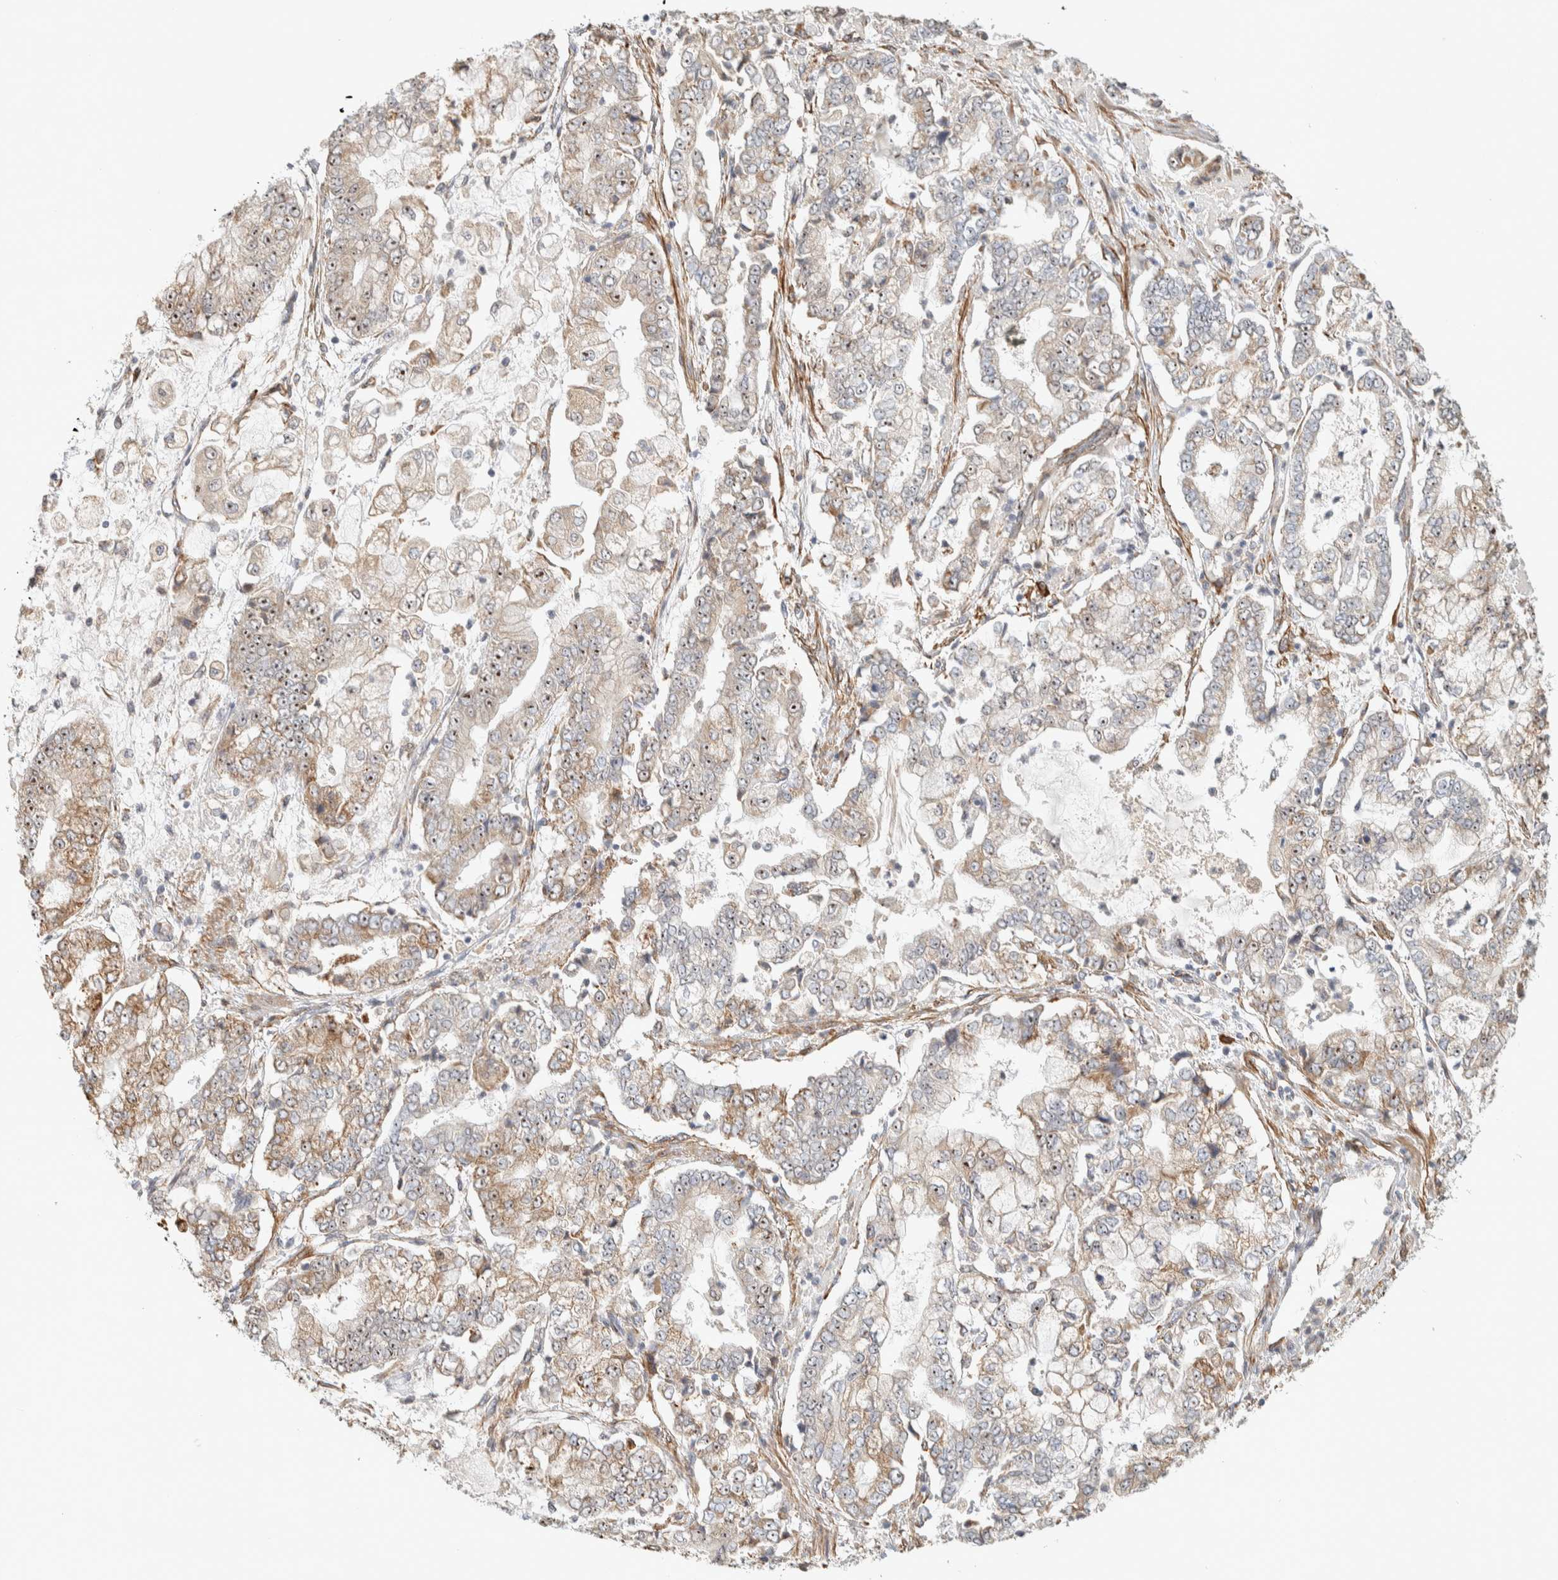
{"staining": {"intensity": "weak", "quantity": "25%-75%", "location": "cytoplasmic/membranous,nuclear"}, "tissue": "stomach cancer", "cell_type": "Tumor cells", "image_type": "cancer", "snomed": [{"axis": "morphology", "description": "Adenocarcinoma, NOS"}, {"axis": "topography", "description": "Stomach"}], "caption": "The immunohistochemical stain labels weak cytoplasmic/membranous and nuclear staining in tumor cells of adenocarcinoma (stomach) tissue.", "gene": "KLHL40", "patient": {"sex": "male", "age": 76}}